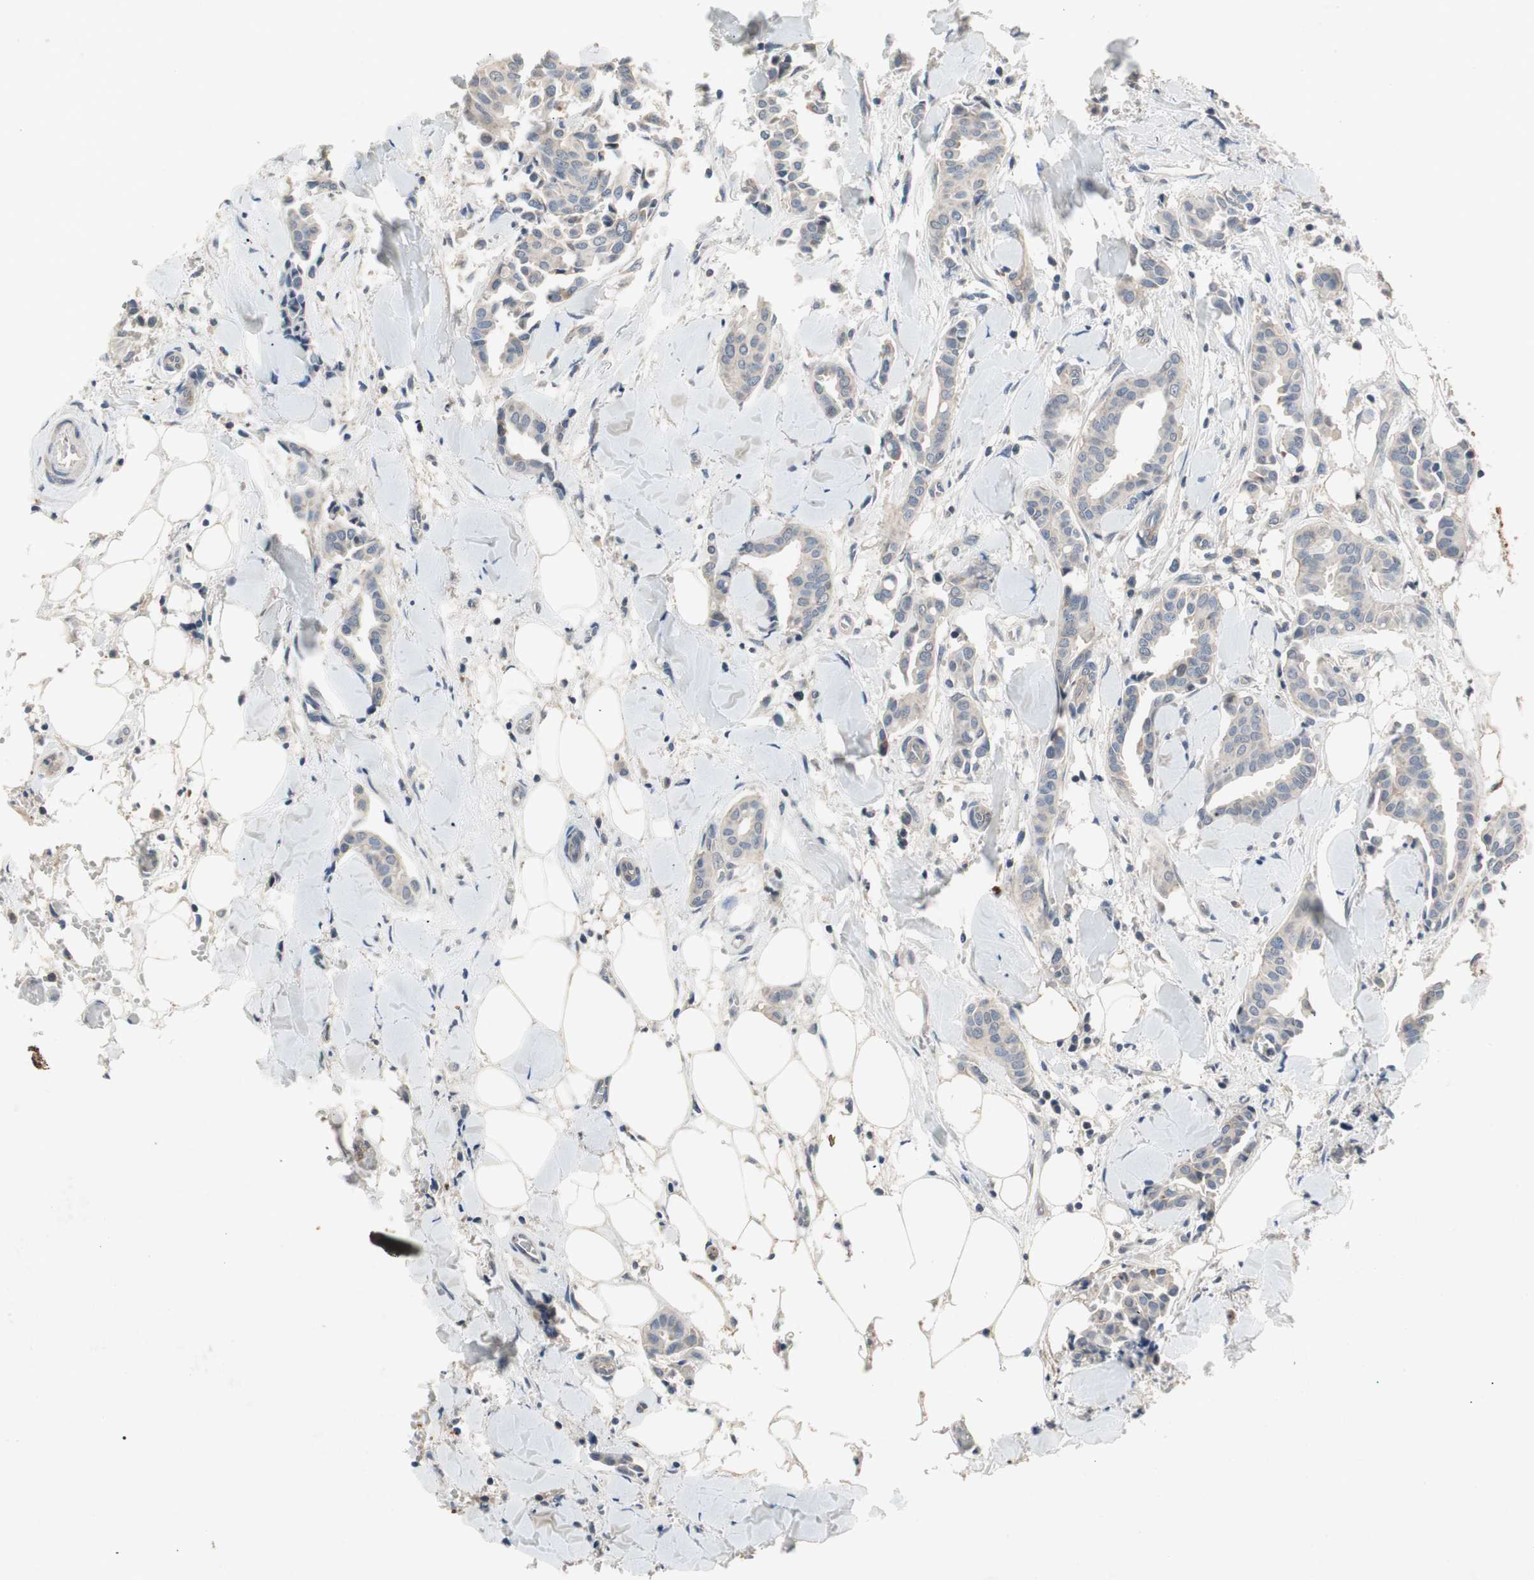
{"staining": {"intensity": "negative", "quantity": "none", "location": "none"}, "tissue": "head and neck cancer", "cell_type": "Tumor cells", "image_type": "cancer", "snomed": [{"axis": "morphology", "description": "Adenocarcinoma, NOS"}, {"axis": "topography", "description": "Salivary gland"}, {"axis": "topography", "description": "Head-Neck"}], "caption": "Tumor cells are negative for brown protein staining in head and neck cancer (adenocarcinoma).", "gene": "ALPL", "patient": {"sex": "female", "age": 59}}